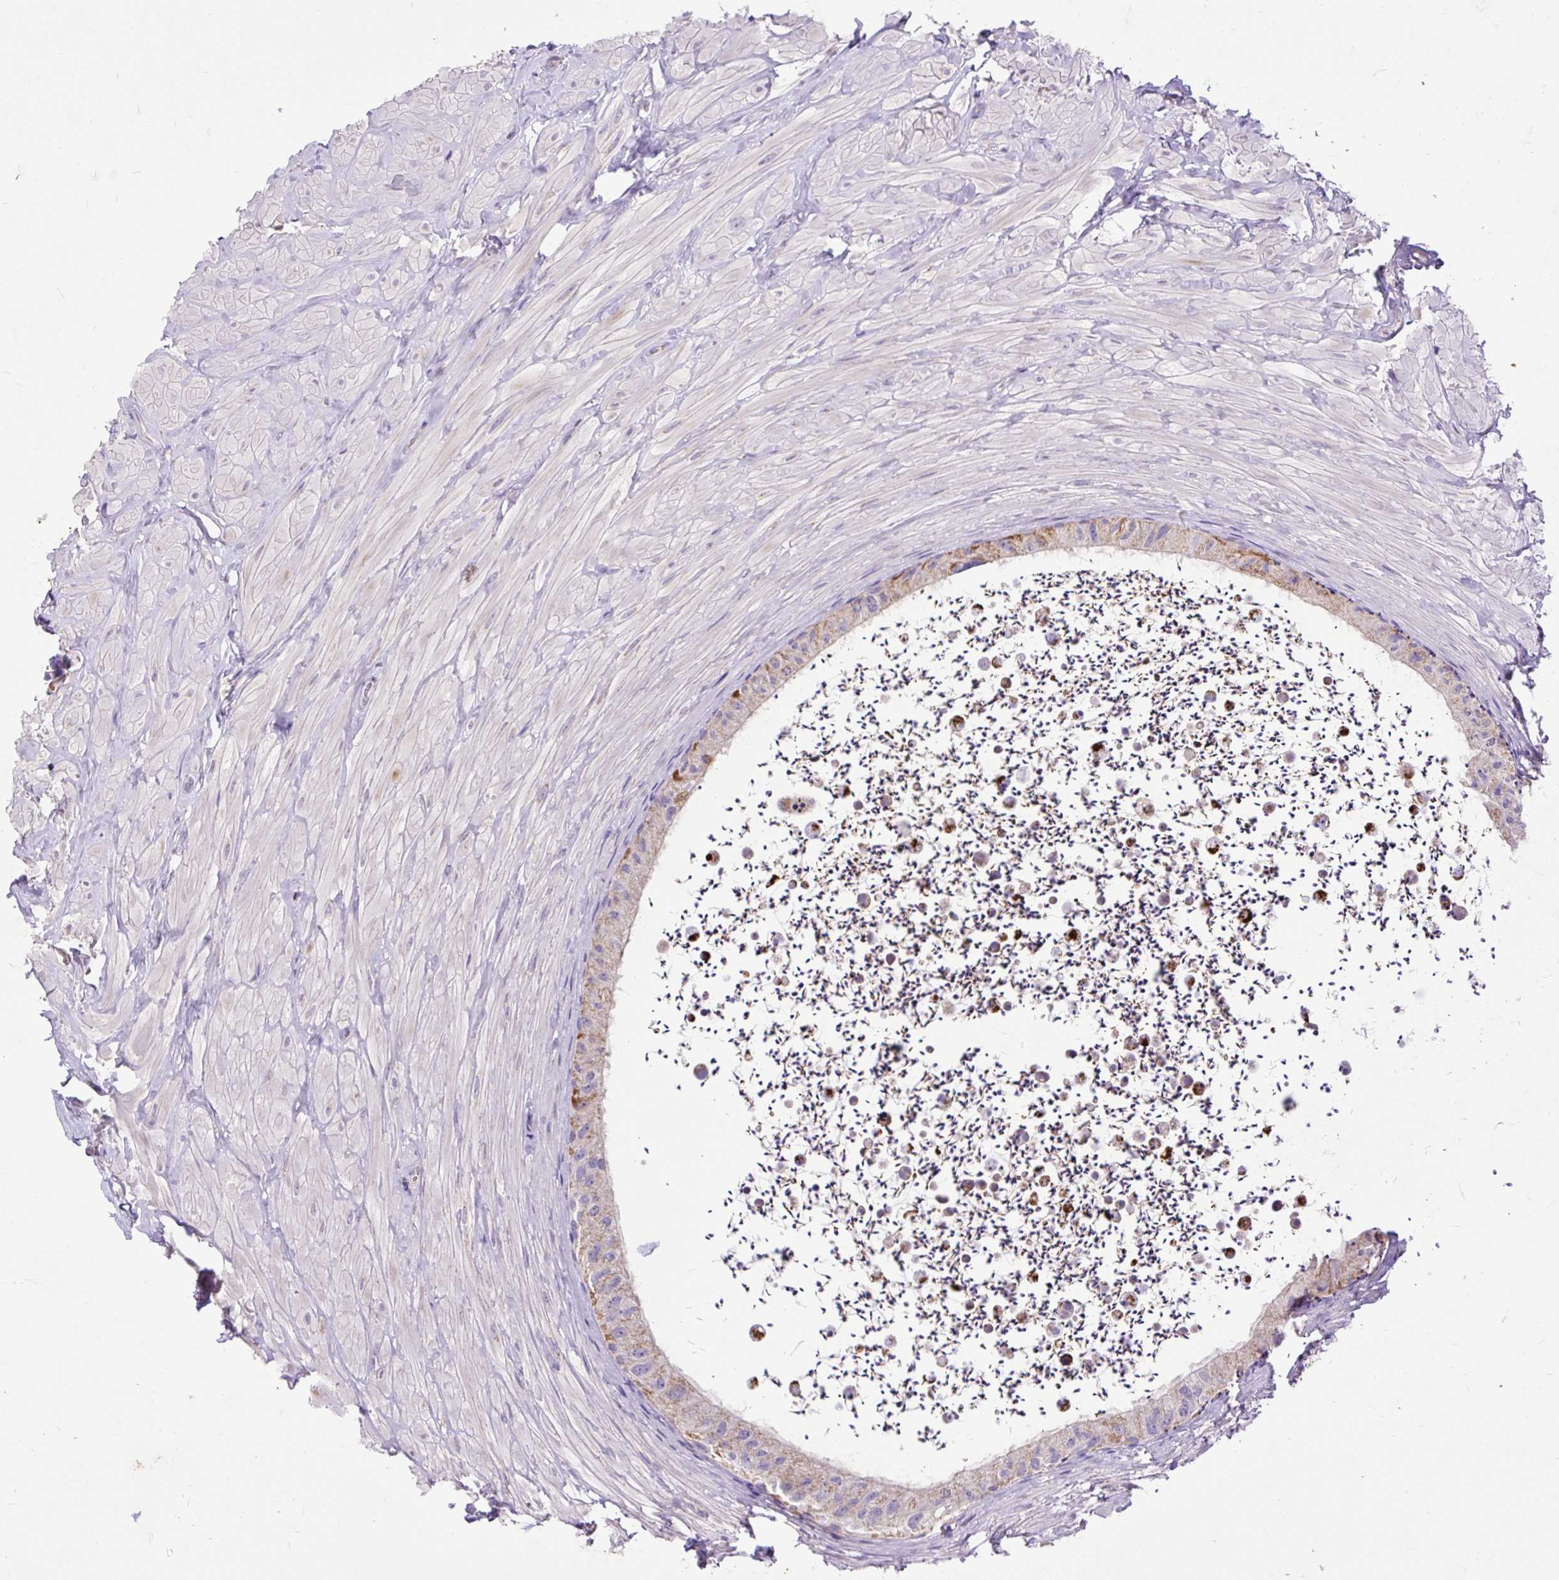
{"staining": {"intensity": "moderate", "quantity": "25%-75%", "location": "cytoplasmic/membranous"}, "tissue": "epididymis", "cell_type": "Glandular cells", "image_type": "normal", "snomed": [{"axis": "morphology", "description": "Normal tissue, NOS"}, {"axis": "topography", "description": "Epididymis"}, {"axis": "topography", "description": "Peripheral nerve tissue"}], "caption": "IHC (DAB (3,3'-diaminobenzidine)) staining of benign epididymis demonstrates moderate cytoplasmic/membranous protein positivity in approximately 25%-75% of glandular cells. The protein is stained brown, and the nuclei are stained in blue (DAB (3,3'-diaminobenzidine) IHC with brightfield microscopy, high magnification).", "gene": "TOMM40", "patient": {"sex": "male", "age": 32}}